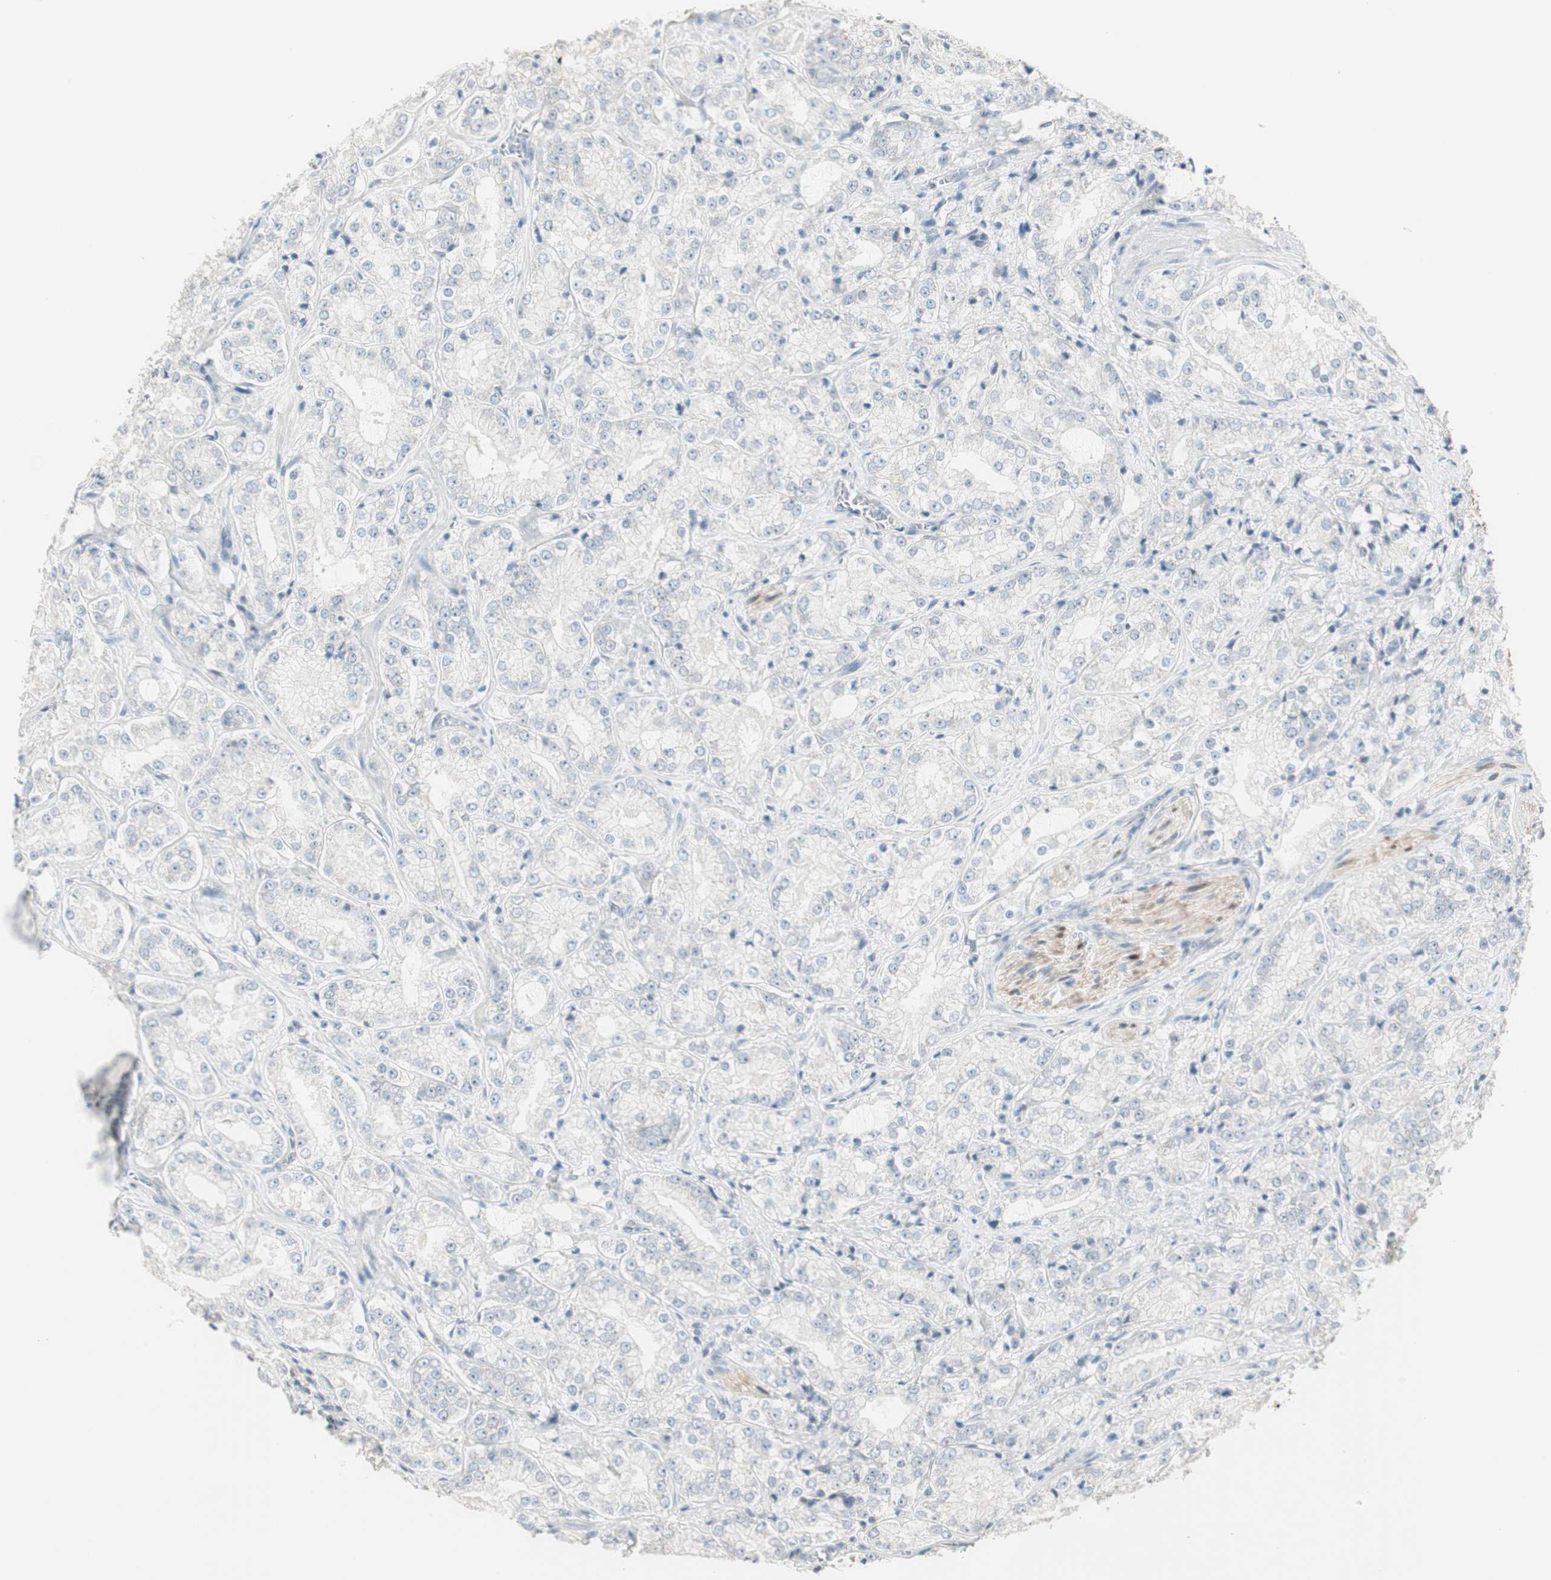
{"staining": {"intensity": "negative", "quantity": "none", "location": "none"}, "tissue": "prostate cancer", "cell_type": "Tumor cells", "image_type": "cancer", "snomed": [{"axis": "morphology", "description": "Adenocarcinoma, High grade"}, {"axis": "topography", "description": "Prostate"}], "caption": "This is a histopathology image of immunohistochemistry staining of prostate adenocarcinoma (high-grade), which shows no positivity in tumor cells. Brightfield microscopy of immunohistochemistry stained with DAB (3,3'-diaminobenzidine) (brown) and hematoxylin (blue), captured at high magnification.", "gene": "PDZK1", "patient": {"sex": "male", "age": 73}}